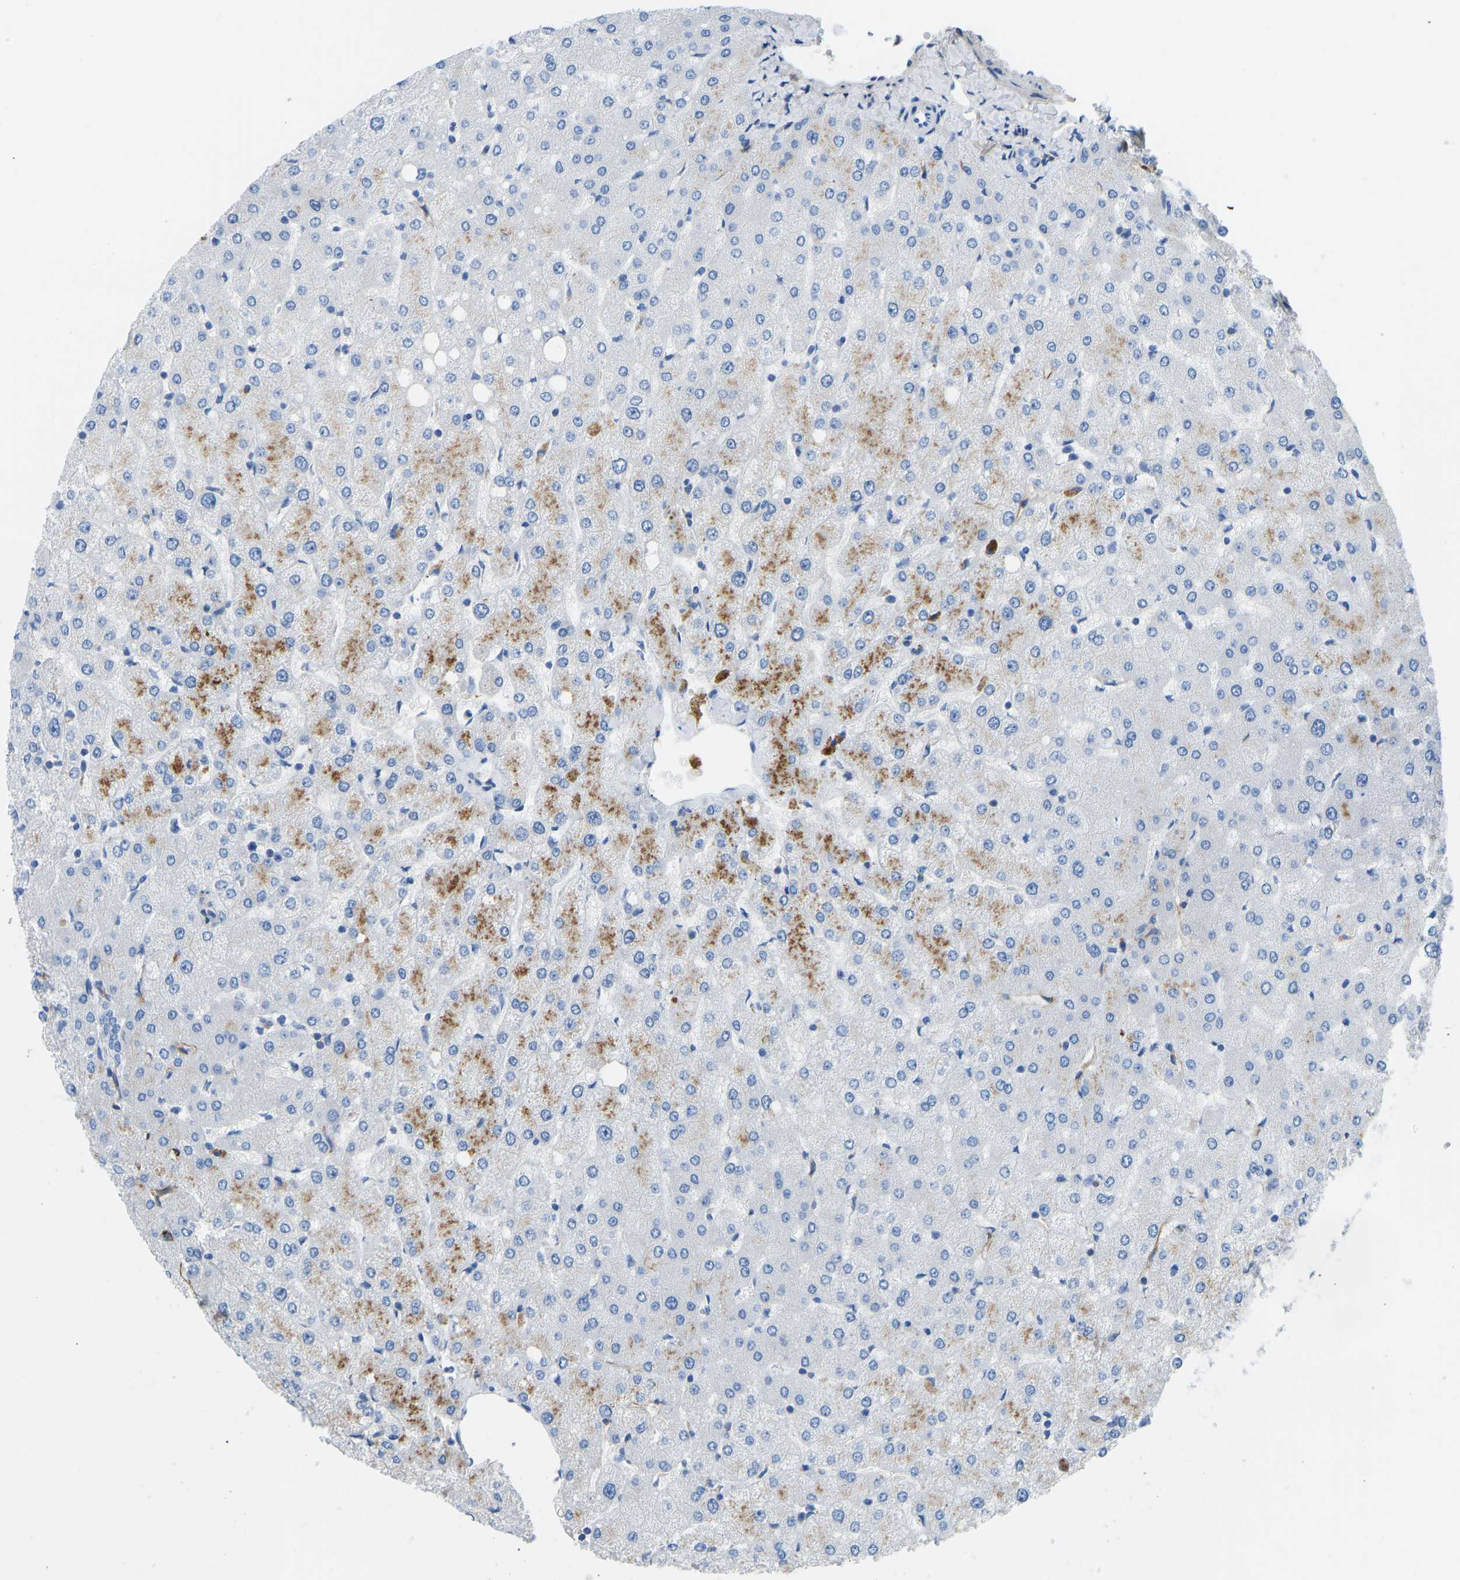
{"staining": {"intensity": "negative", "quantity": "none", "location": "none"}, "tissue": "liver", "cell_type": "Cholangiocytes", "image_type": "normal", "snomed": [{"axis": "morphology", "description": "Normal tissue, NOS"}, {"axis": "topography", "description": "Liver"}], "caption": "Benign liver was stained to show a protein in brown. There is no significant staining in cholangiocytes. Brightfield microscopy of IHC stained with DAB (brown) and hematoxylin (blue), captured at high magnification.", "gene": "COL15A1", "patient": {"sex": "male", "age": 73}}